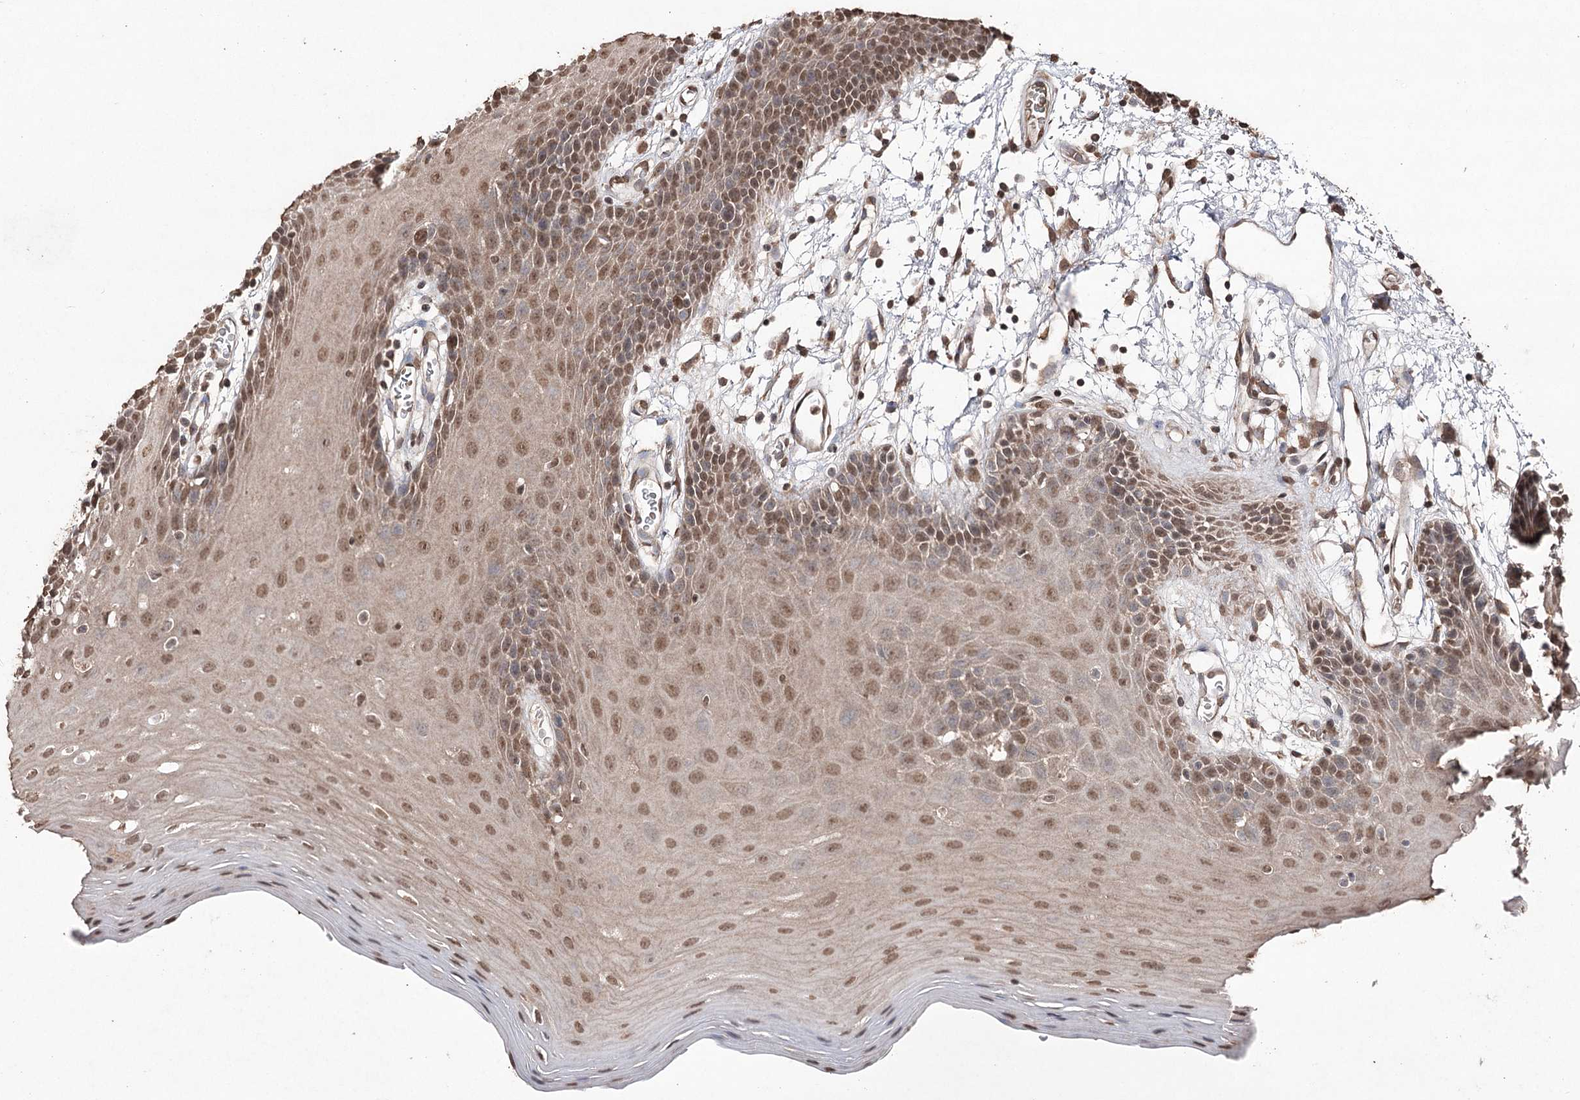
{"staining": {"intensity": "moderate", "quantity": ">75%", "location": "nuclear"}, "tissue": "oral mucosa", "cell_type": "Squamous epithelial cells", "image_type": "normal", "snomed": [{"axis": "morphology", "description": "Normal tissue, NOS"}, {"axis": "topography", "description": "Skeletal muscle"}, {"axis": "topography", "description": "Oral tissue"}, {"axis": "topography", "description": "Salivary gland"}, {"axis": "topography", "description": "Peripheral nerve tissue"}], "caption": "About >75% of squamous epithelial cells in normal human oral mucosa demonstrate moderate nuclear protein expression as visualized by brown immunohistochemical staining.", "gene": "ATG14", "patient": {"sex": "male", "age": 54}}